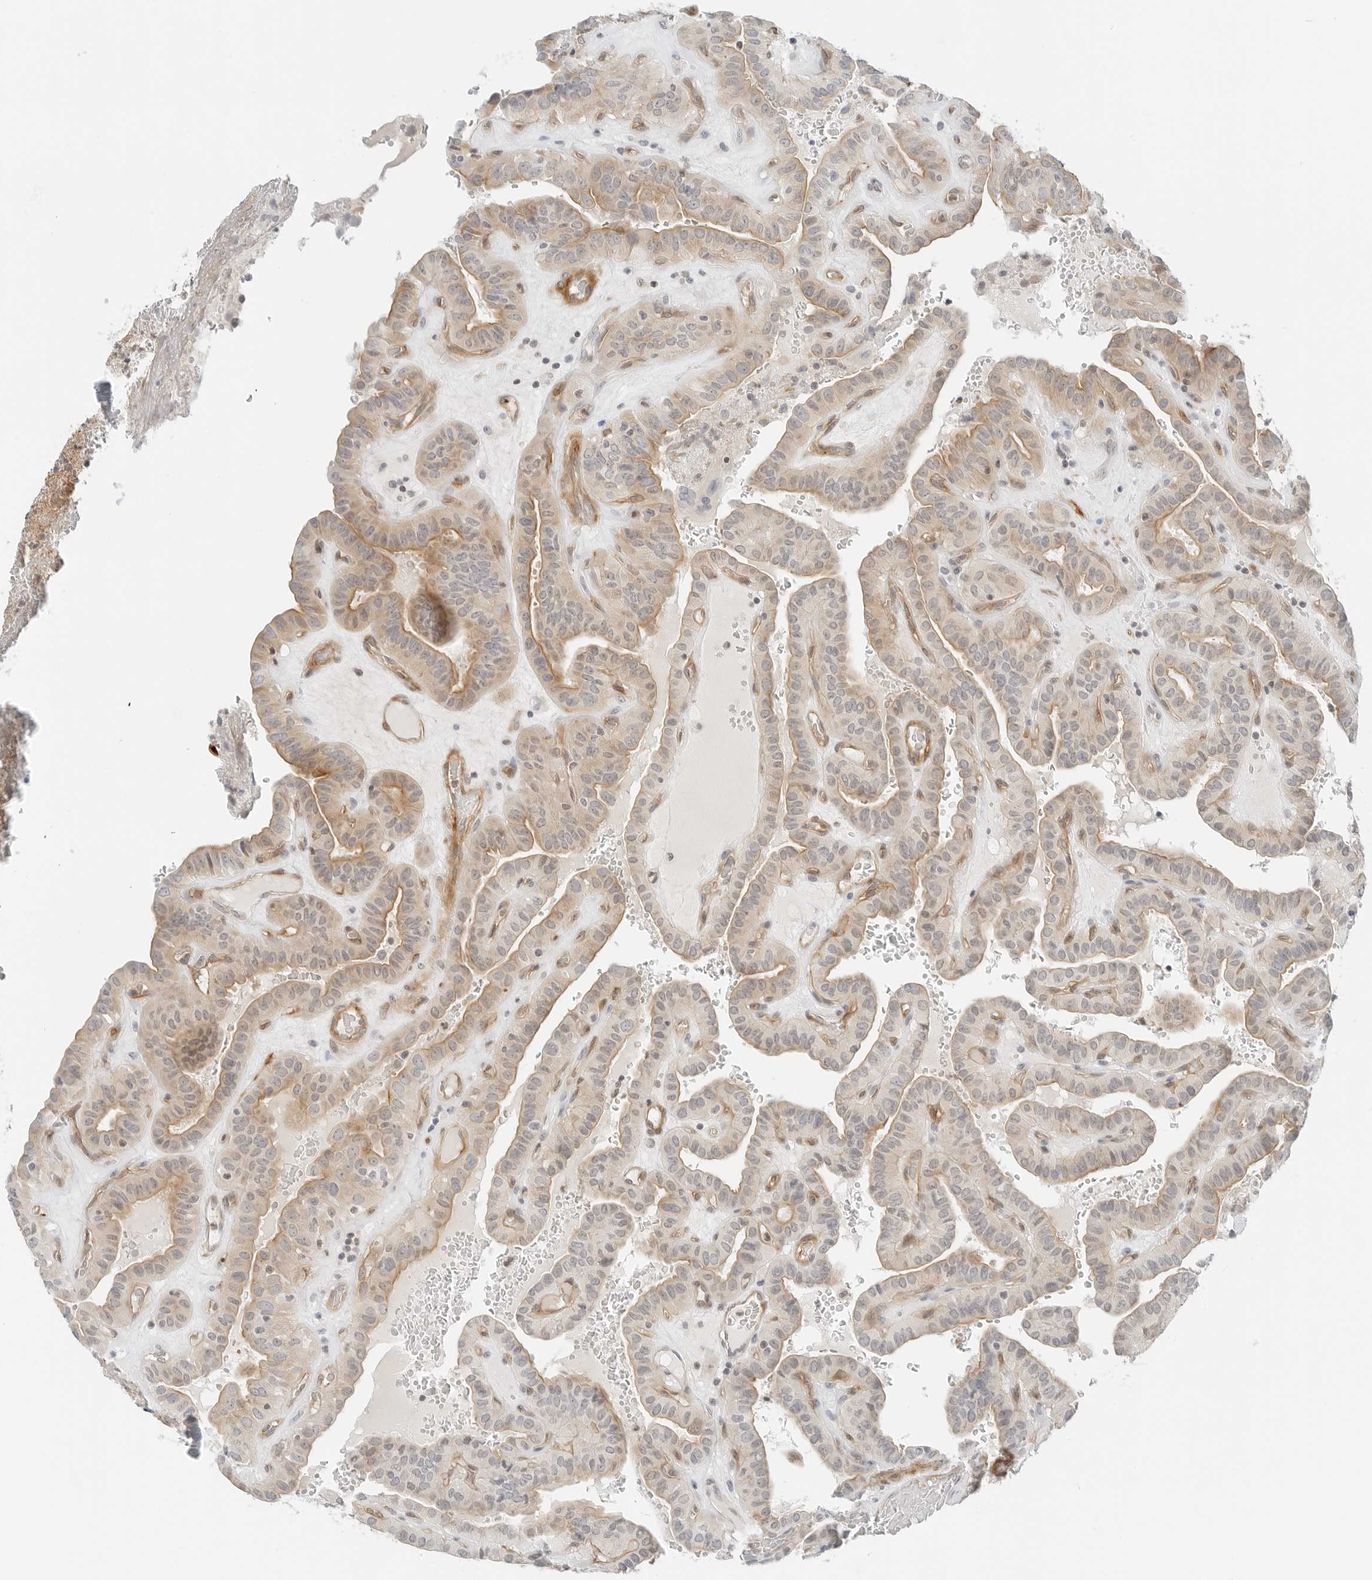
{"staining": {"intensity": "weak", "quantity": "25%-75%", "location": "cytoplasmic/membranous"}, "tissue": "thyroid cancer", "cell_type": "Tumor cells", "image_type": "cancer", "snomed": [{"axis": "morphology", "description": "Papillary adenocarcinoma, NOS"}, {"axis": "topography", "description": "Thyroid gland"}], "caption": "Thyroid cancer (papillary adenocarcinoma) stained with DAB IHC displays low levels of weak cytoplasmic/membranous positivity in approximately 25%-75% of tumor cells.", "gene": "IQCC", "patient": {"sex": "male", "age": 77}}